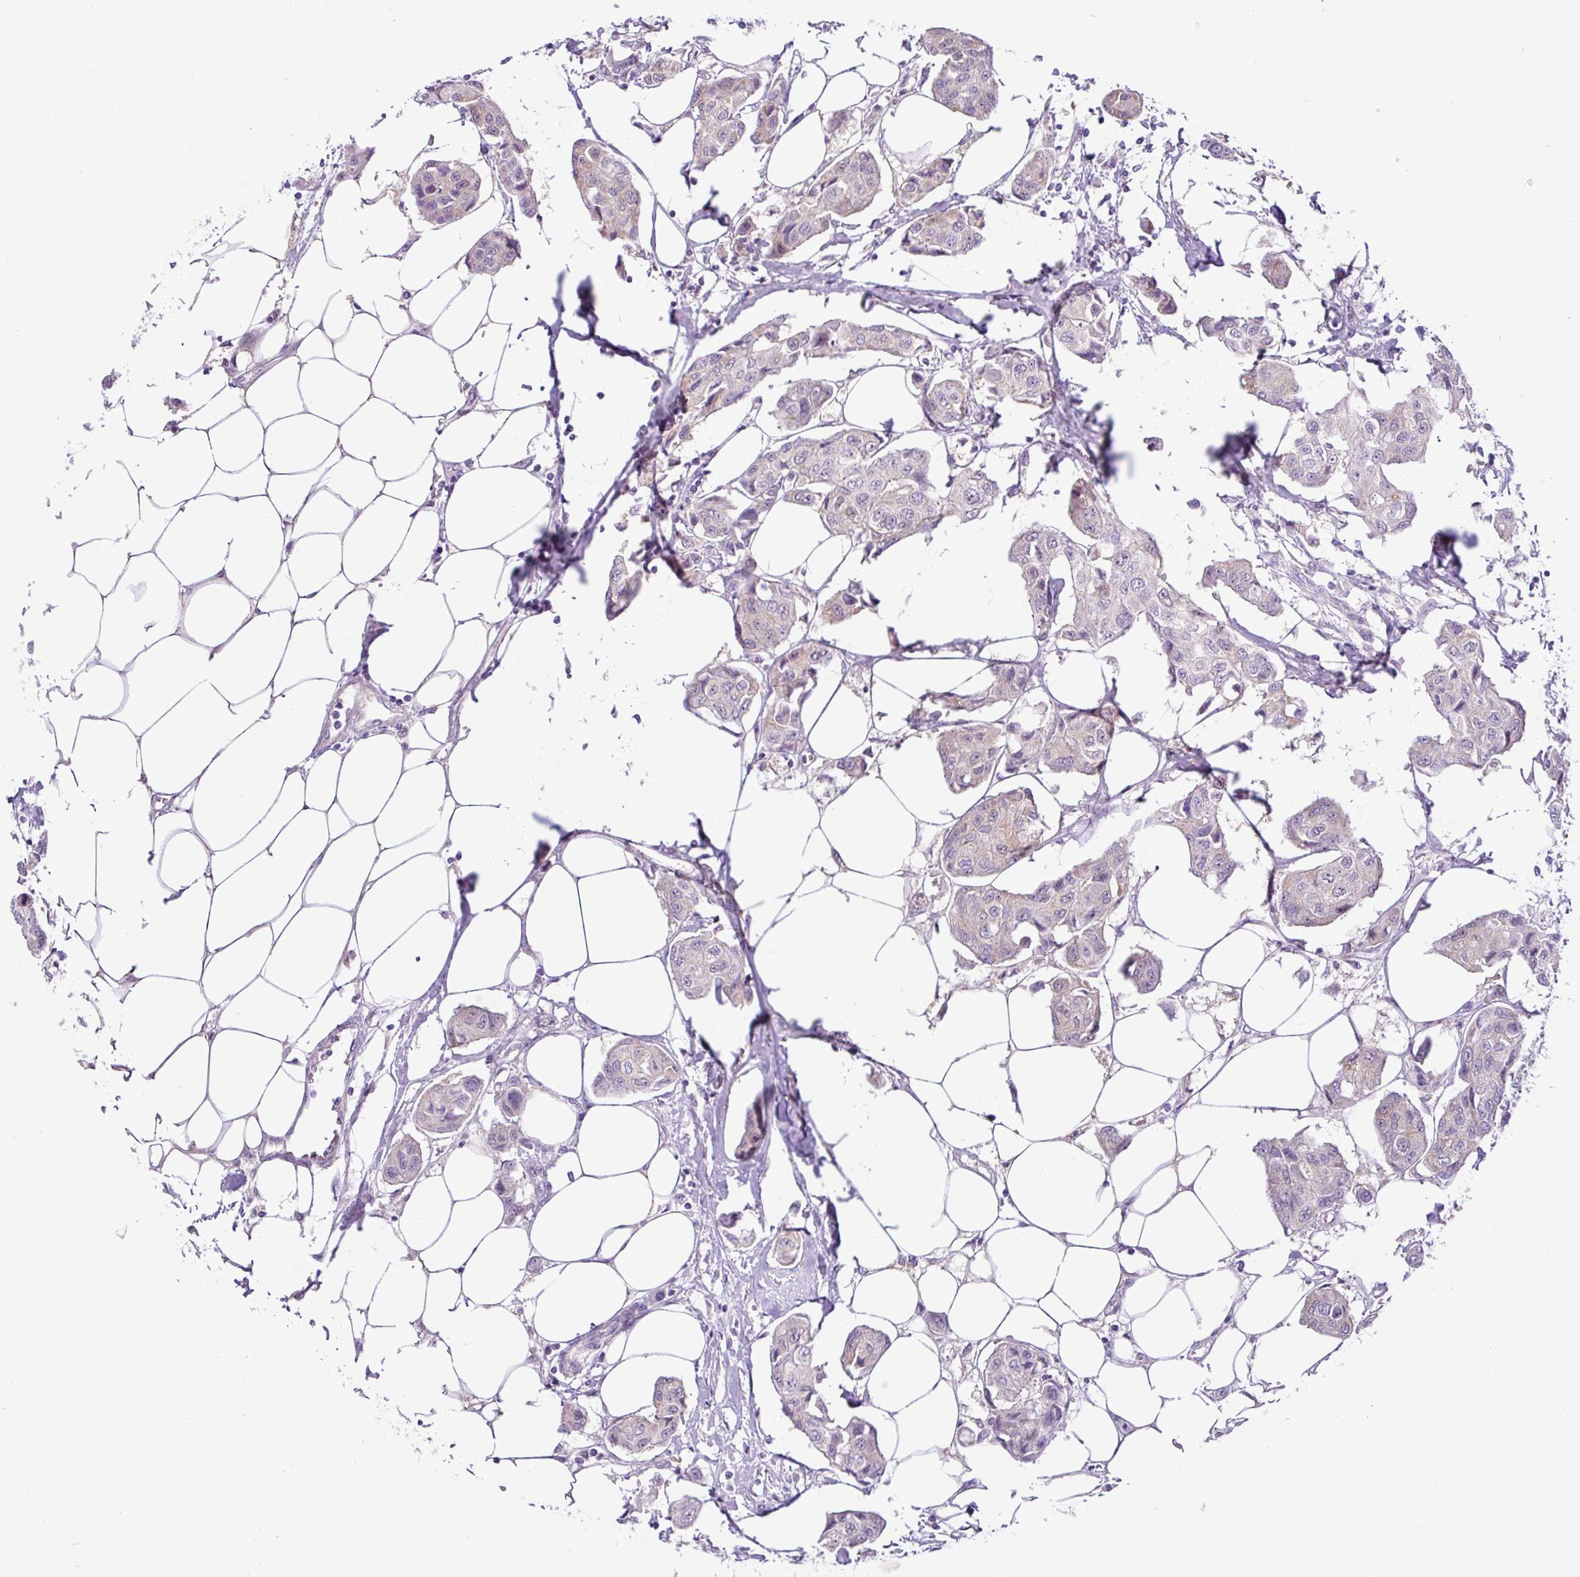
{"staining": {"intensity": "weak", "quantity": "<25%", "location": "nuclear"}, "tissue": "breast cancer", "cell_type": "Tumor cells", "image_type": "cancer", "snomed": [{"axis": "morphology", "description": "Duct carcinoma"}, {"axis": "topography", "description": "Breast"}, {"axis": "topography", "description": "Lymph node"}], "caption": "A photomicrograph of human breast cancer (intraductal carcinoma) is negative for staining in tumor cells. (Brightfield microscopy of DAB immunohistochemistry (IHC) at high magnification).", "gene": "TONSL", "patient": {"sex": "female", "age": 80}}